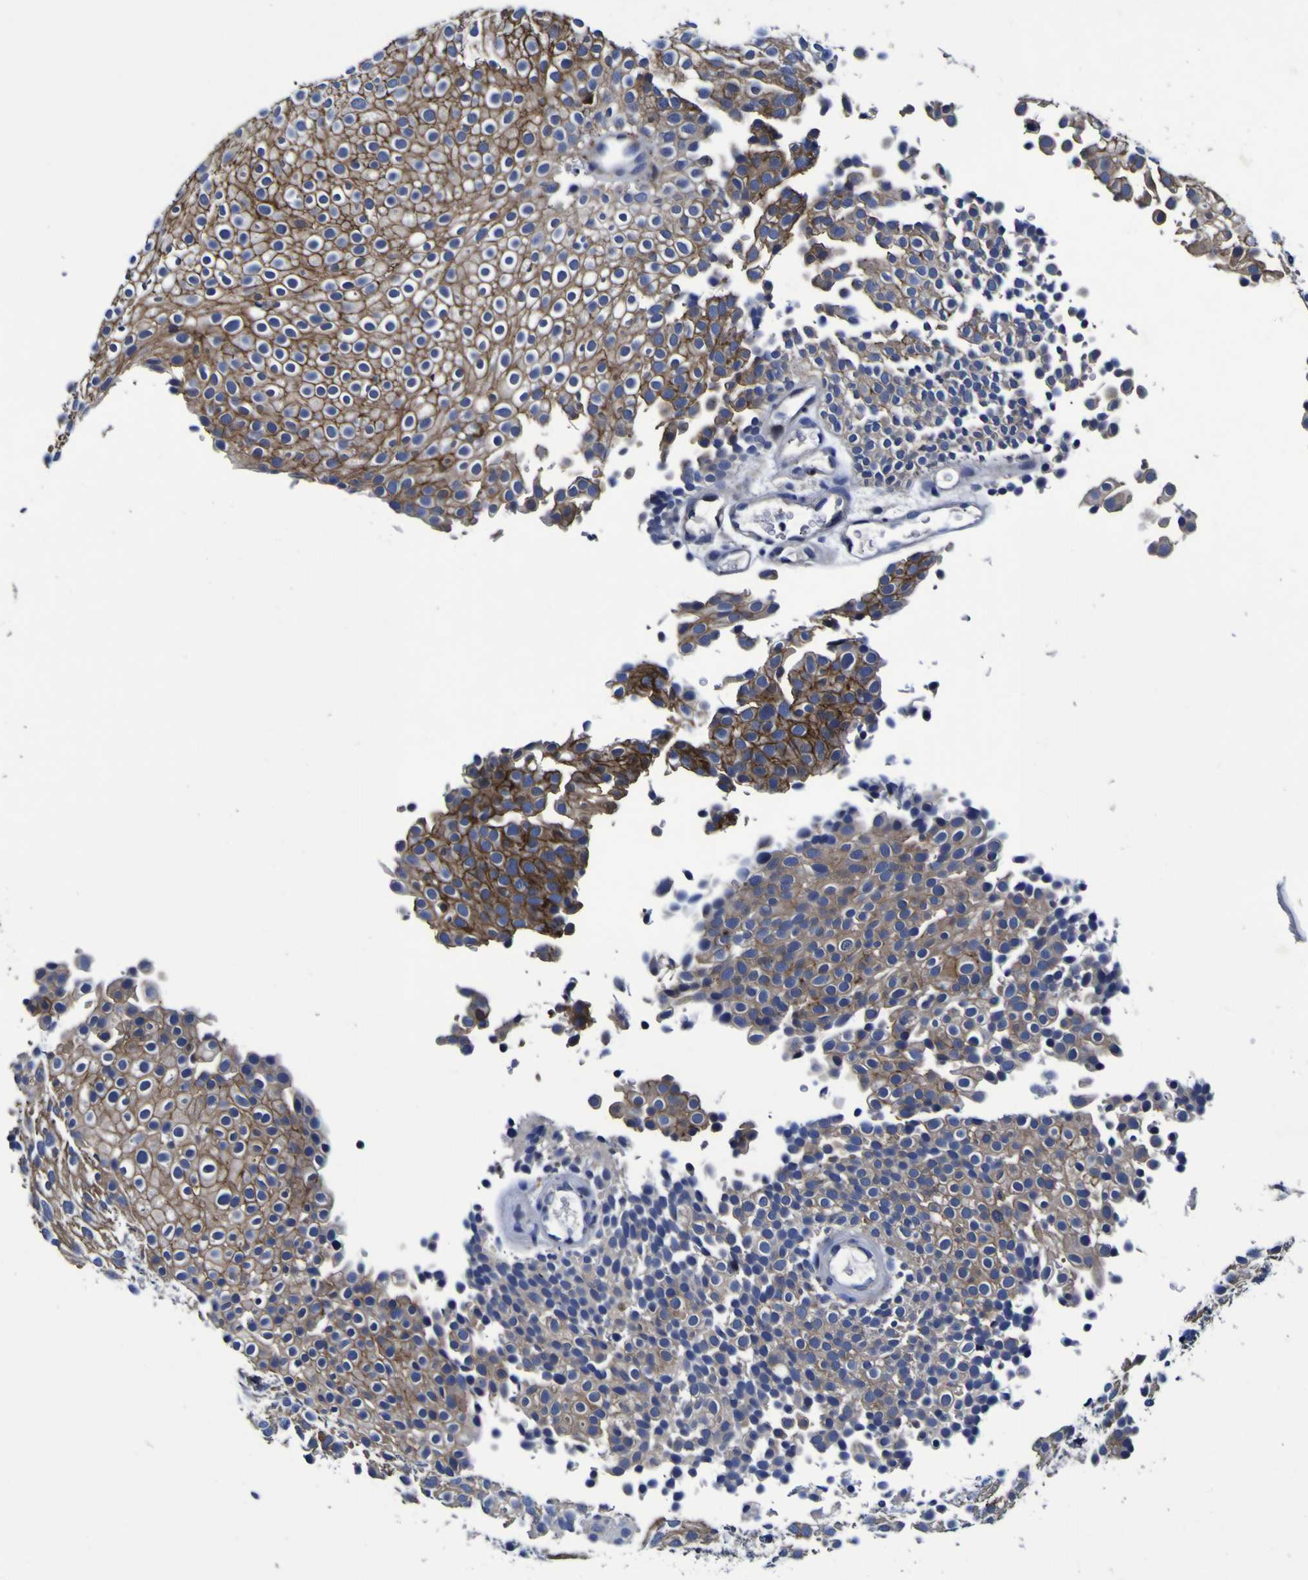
{"staining": {"intensity": "moderate", "quantity": ">75%", "location": "cytoplasmic/membranous"}, "tissue": "urothelial cancer", "cell_type": "Tumor cells", "image_type": "cancer", "snomed": [{"axis": "morphology", "description": "Urothelial carcinoma, Low grade"}, {"axis": "topography", "description": "Urinary bladder"}], "caption": "An image showing moderate cytoplasmic/membranous positivity in approximately >75% of tumor cells in urothelial cancer, as visualized by brown immunohistochemical staining.", "gene": "SORCS1", "patient": {"sex": "male", "age": 78}}